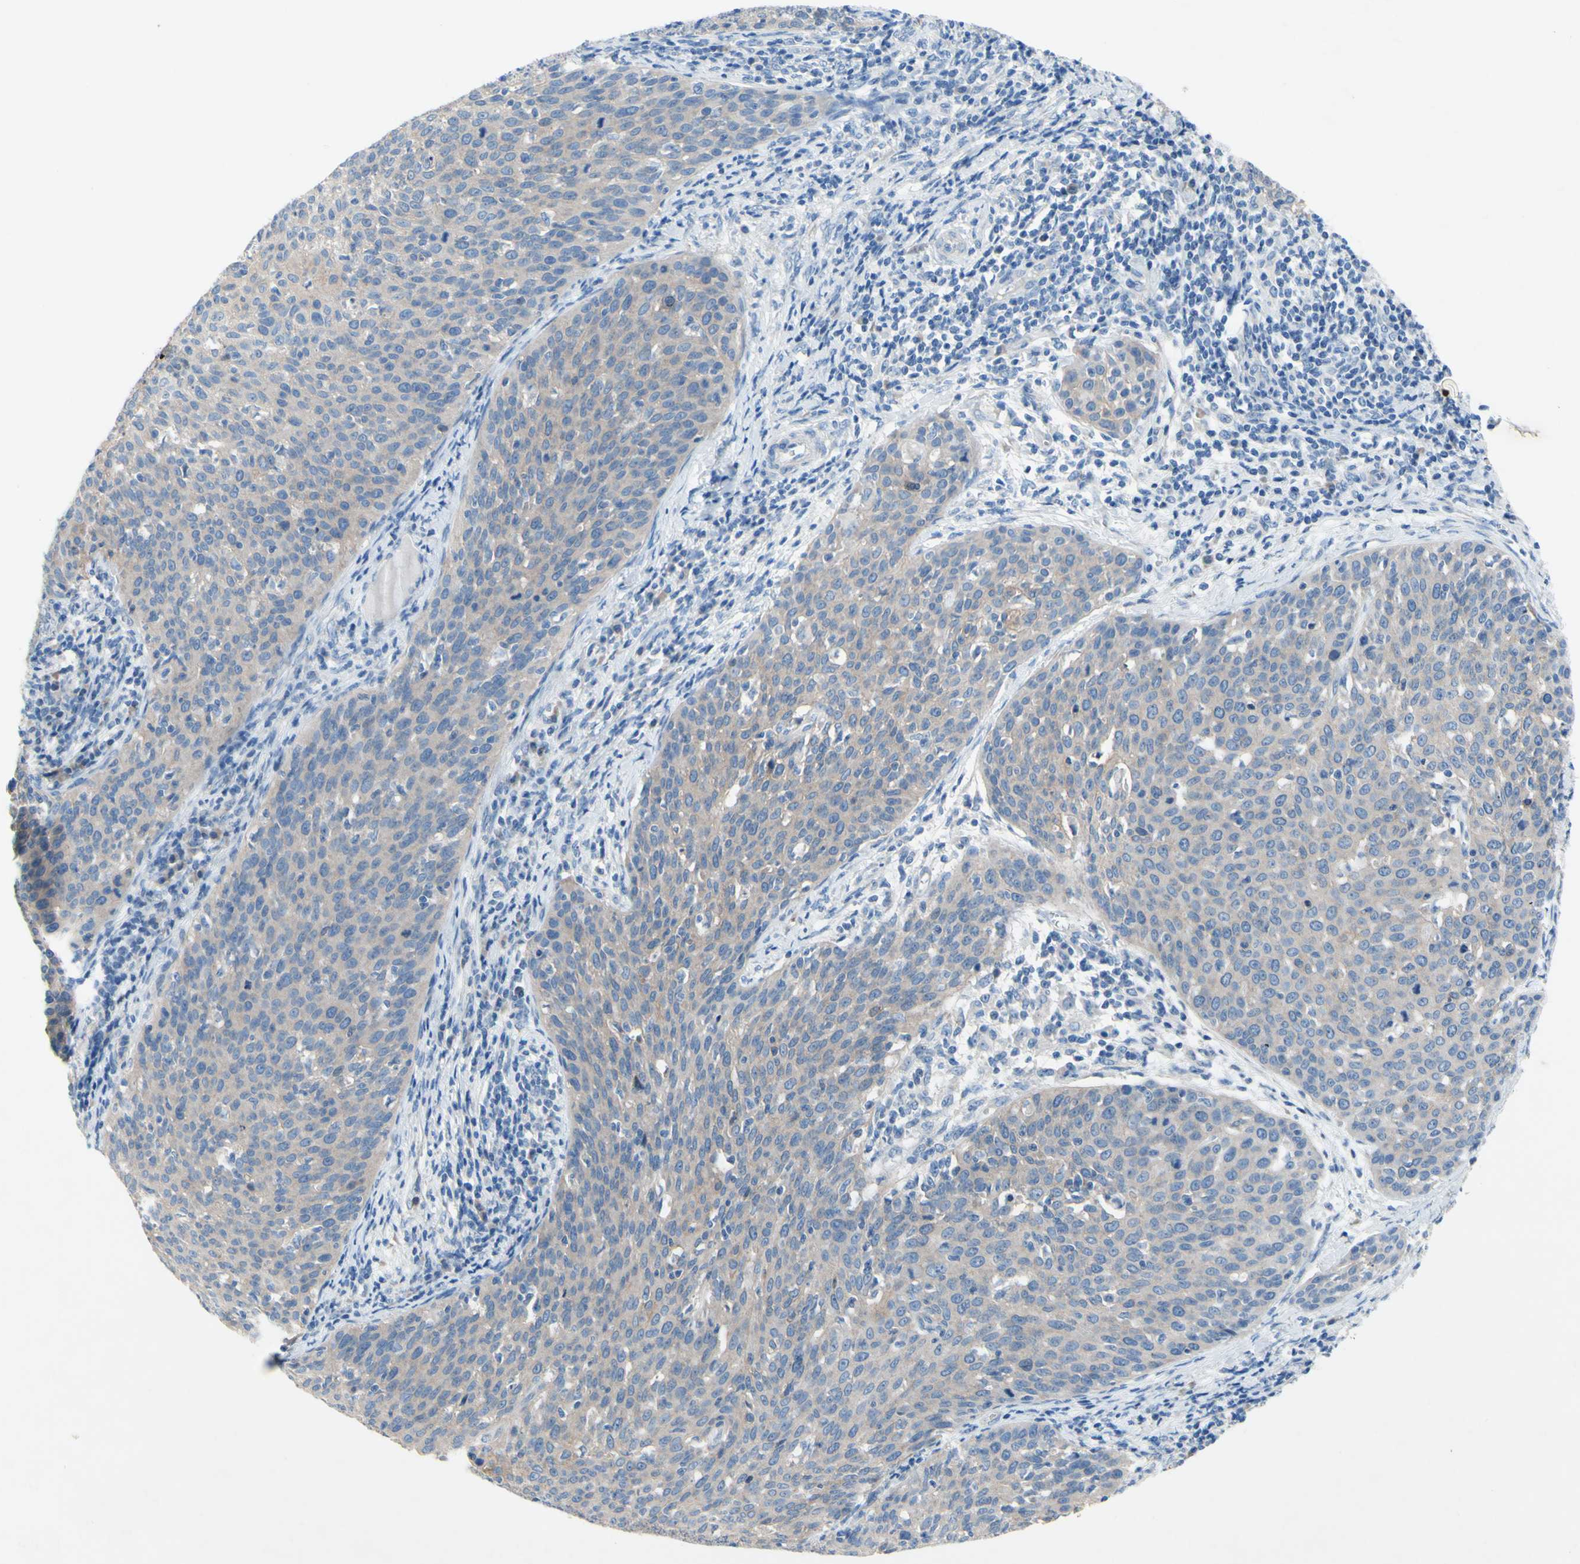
{"staining": {"intensity": "negative", "quantity": "none", "location": "none"}, "tissue": "cervical cancer", "cell_type": "Tumor cells", "image_type": "cancer", "snomed": [{"axis": "morphology", "description": "Squamous cell carcinoma, NOS"}, {"axis": "topography", "description": "Cervix"}], "caption": "Tumor cells show no significant staining in cervical squamous cell carcinoma. (Immunohistochemistry, brightfield microscopy, high magnification).", "gene": "TMIGD2", "patient": {"sex": "female", "age": 38}}